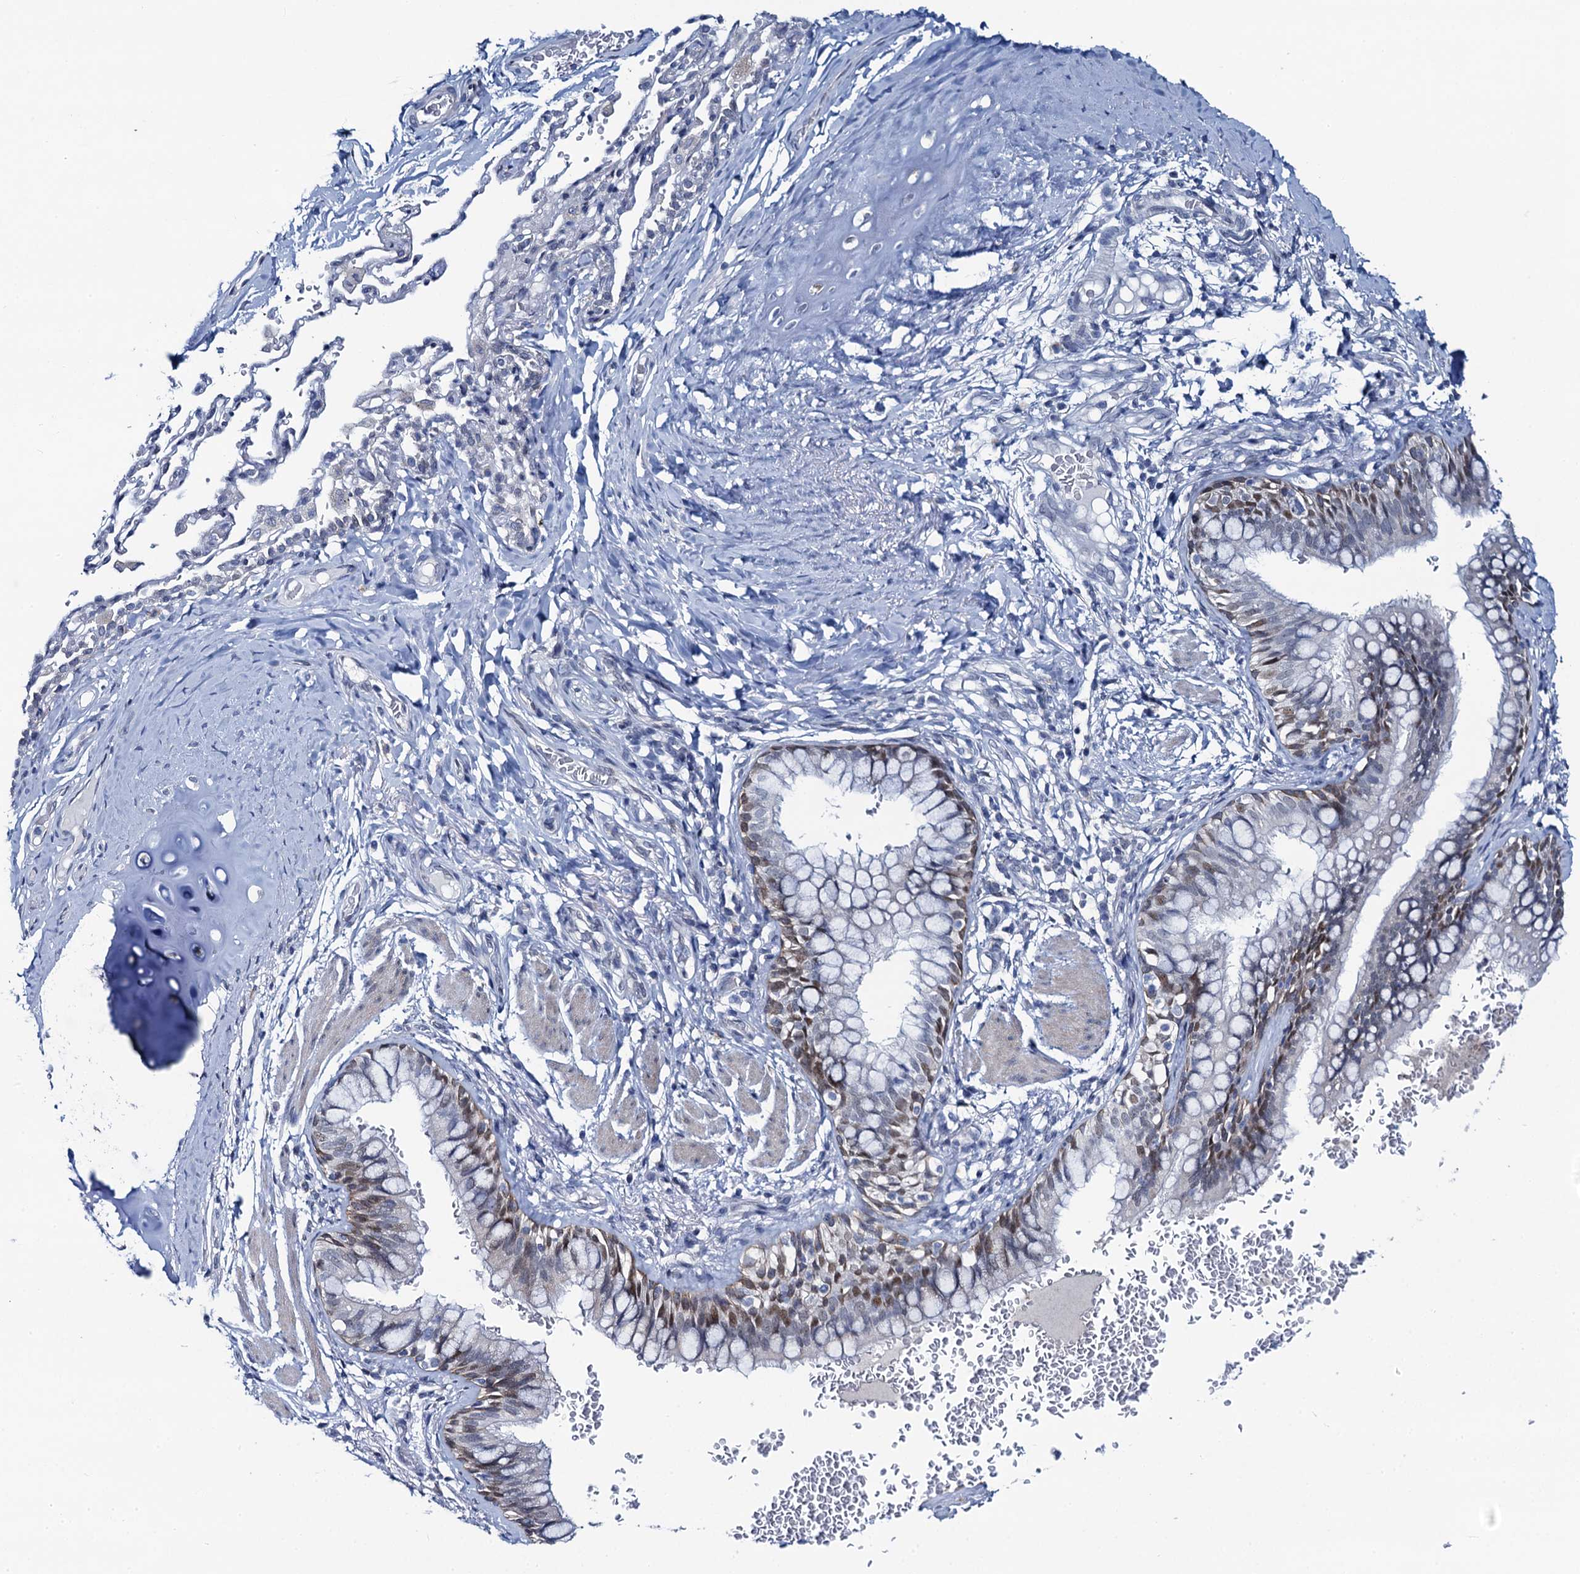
{"staining": {"intensity": "moderate", "quantity": "25%-75%", "location": "nuclear"}, "tissue": "bronchus", "cell_type": "Respiratory epithelial cells", "image_type": "normal", "snomed": [{"axis": "morphology", "description": "Normal tissue, NOS"}, {"axis": "topography", "description": "Cartilage tissue"}, {"axis": "topography", "description": "Bronchus"}], "caption": "Immunohistochemistry micrograph of unremarkable bronchus: human bronchus stained using immunohistochemistry (IHC) displays medium levels of moderate protein expression localized specifically in the nuclear of respiratory epithelial cells, appearing as a nuclear brown color.", "gene": "TOX3", "patient": {"sex": "female", "age": 36}}